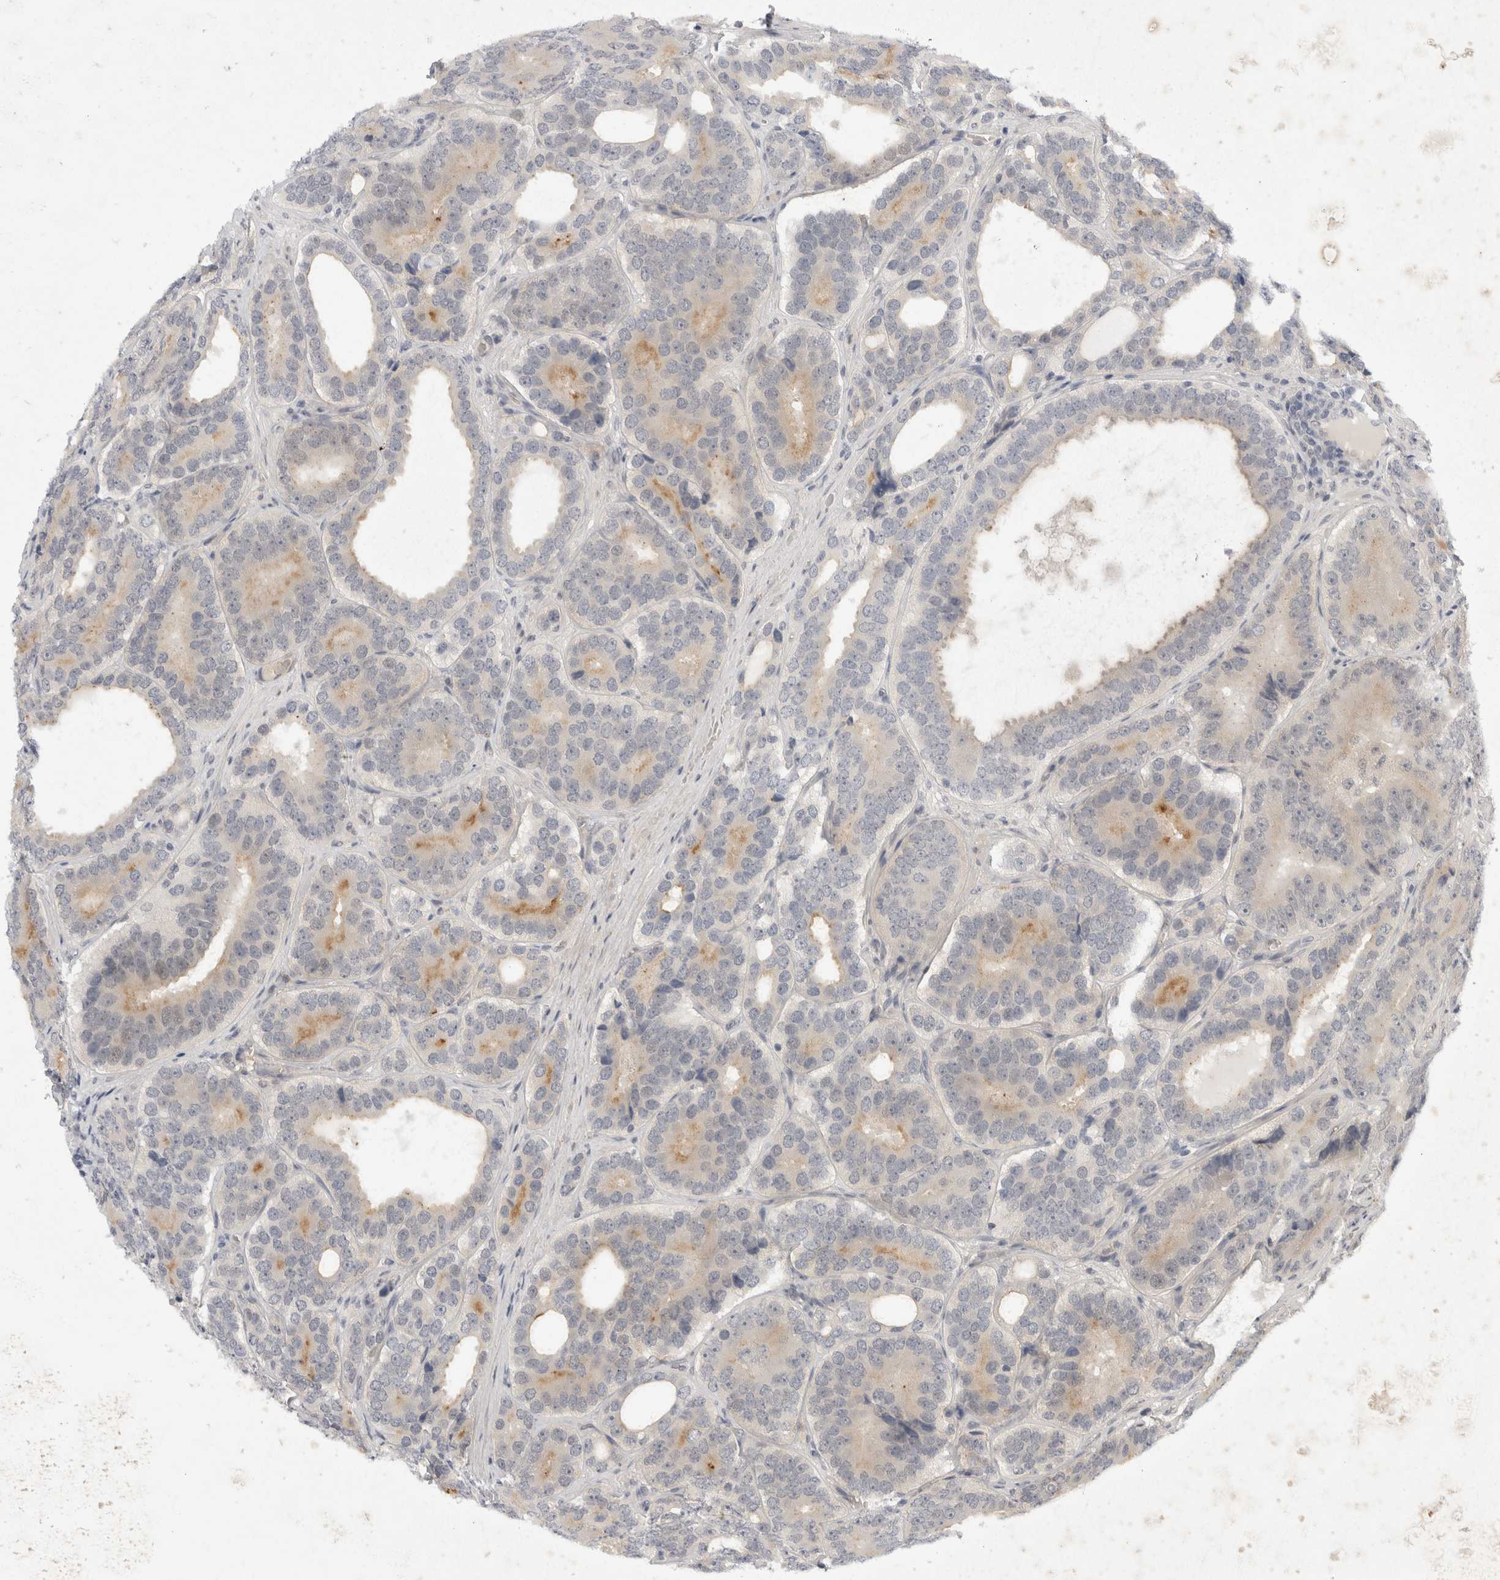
{"staining": {"intensity": "negative", "quantity": "none", "location": "none"}, "tissue": "prostate cancer", "cell_type": "Tumor cells", "image_type": "cancer", "snomed": [{"axis": "morphology", "description": "Adenocarcinoma, High grade"}, {"axis": "topography", "description": "Prostate"}], "caption": "Micrograph shows no significant protein staining in tumor cells of prostate cancer (high-grade adenocarcinoma).", "gene": "TOM1L2", "patient": {"sex": "male", "age": 56}}